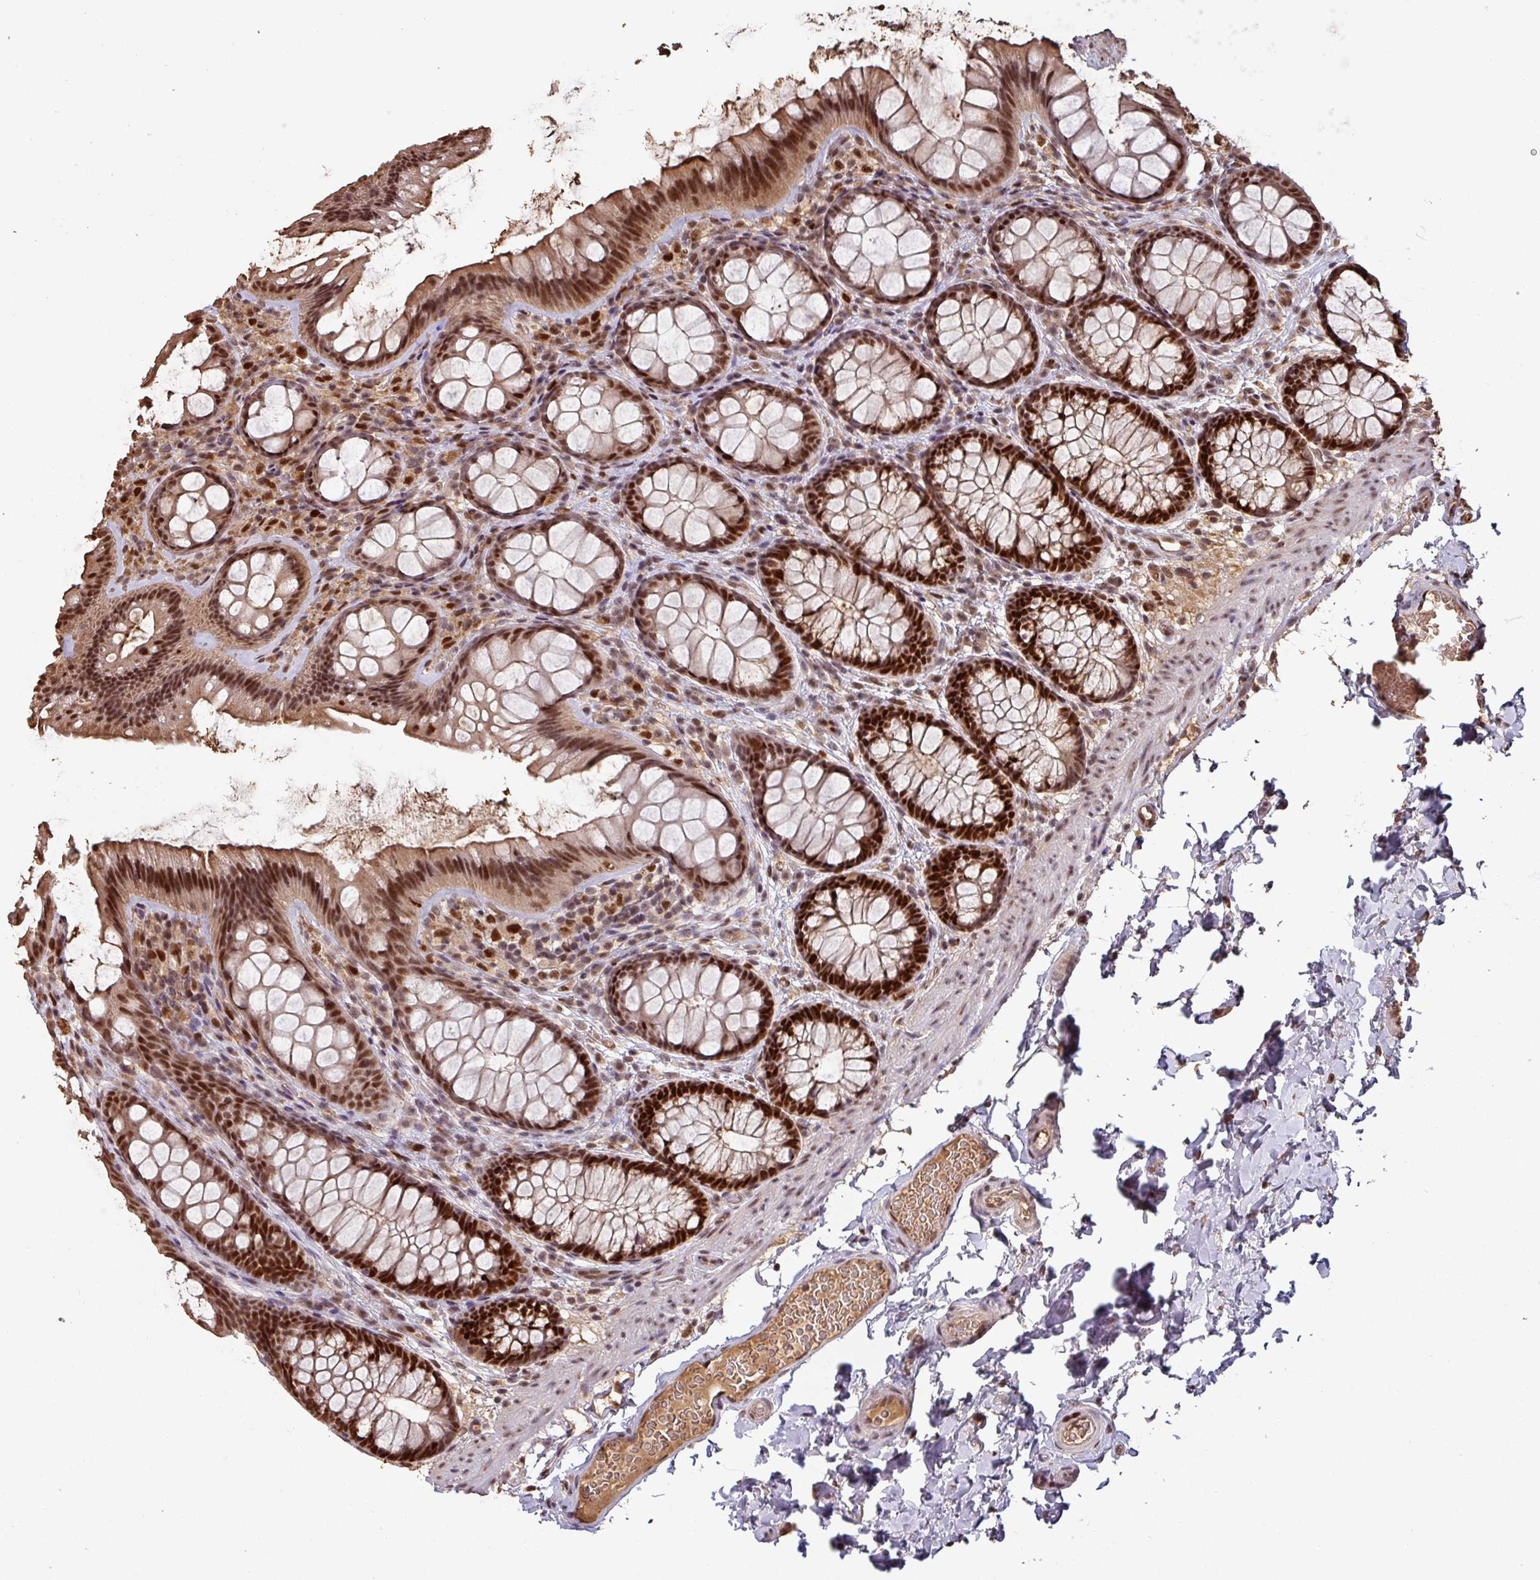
{"staining": {"intensity": "moderate", "quantity": ">75%", "location": "cytoplasmic/membranous,nuclear"}, "tissue": "colon", "cell_type": "Endothelial cells", "image_type": "normal", "snomed": [{"axis": "morphology", "description": "Normal tissue, NOS"}, {"axis": "topography", "description": "Colon"}], "caption": "The histopathology image demonstrates a brown stain indicating the presence of a protein in the cytoplasmic/membranous,nuclear of endothelial cells in colon. Using DAB (brown) and hematoxylin (blue) stains, captured at high magnification using brightfield microscopy.", "gene": "POLD1", "patient": {"sex": "male", "age": 46}}